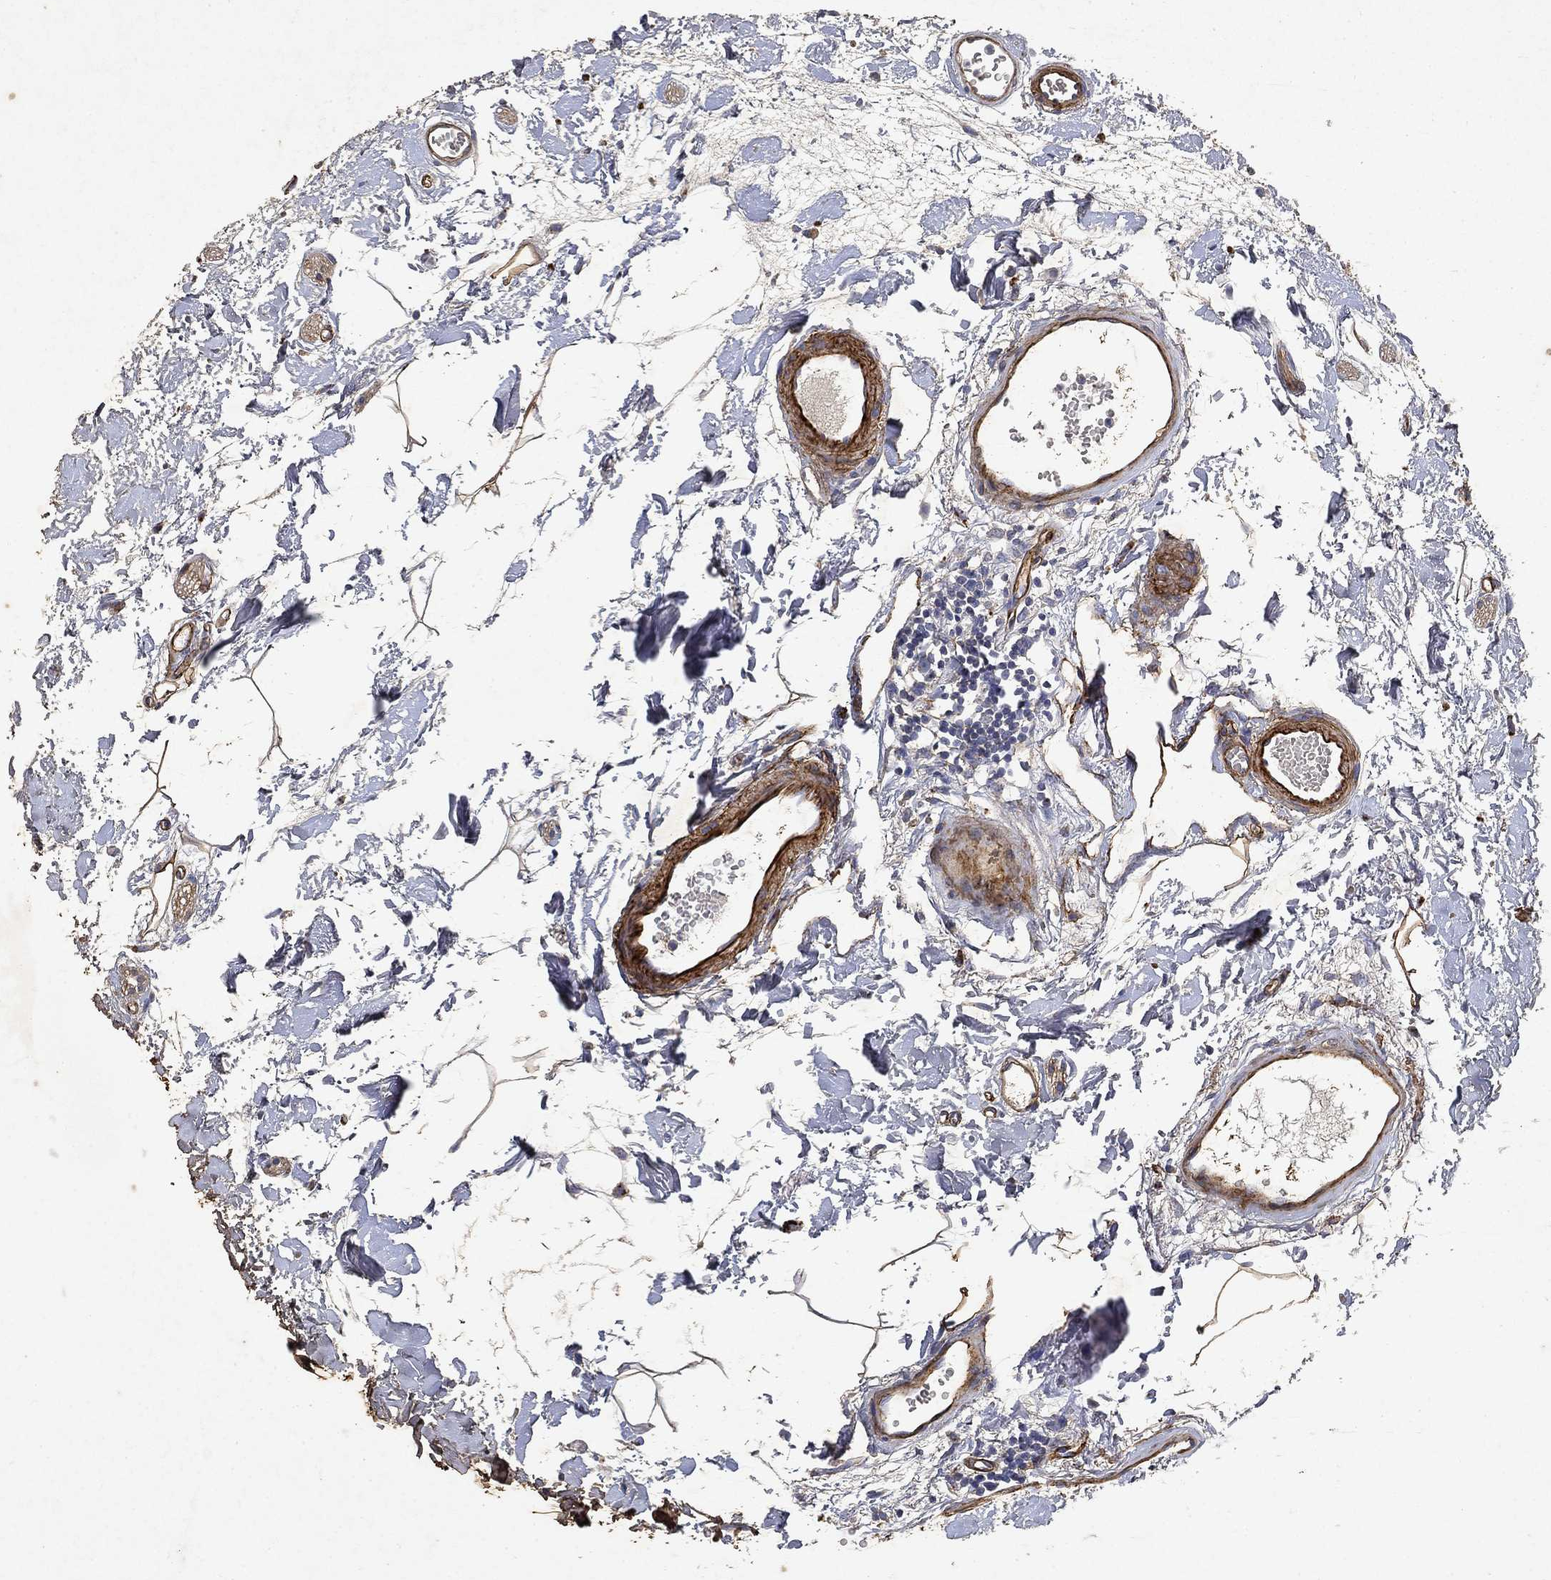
{"staining": {"intensity": "strong", "quantity": ">75%", "location": "cytoplasmic/membranous"}, "tissue": "colon", "cell_type": "Endothelial cells", "image_type": "normal", "snomed": [{"axis": "morphology", "description": "Normal tissue, NOS"}, {"axis": "topography", "description": "Colon"}], "caption": "Protein expression analysis of normal colon demonstrates strong cytoplasmic/membranous expression in approximately >75% of endothelial cells.", "gene": "COL4A2", "patient": {"sex": "female", "age": 84}}